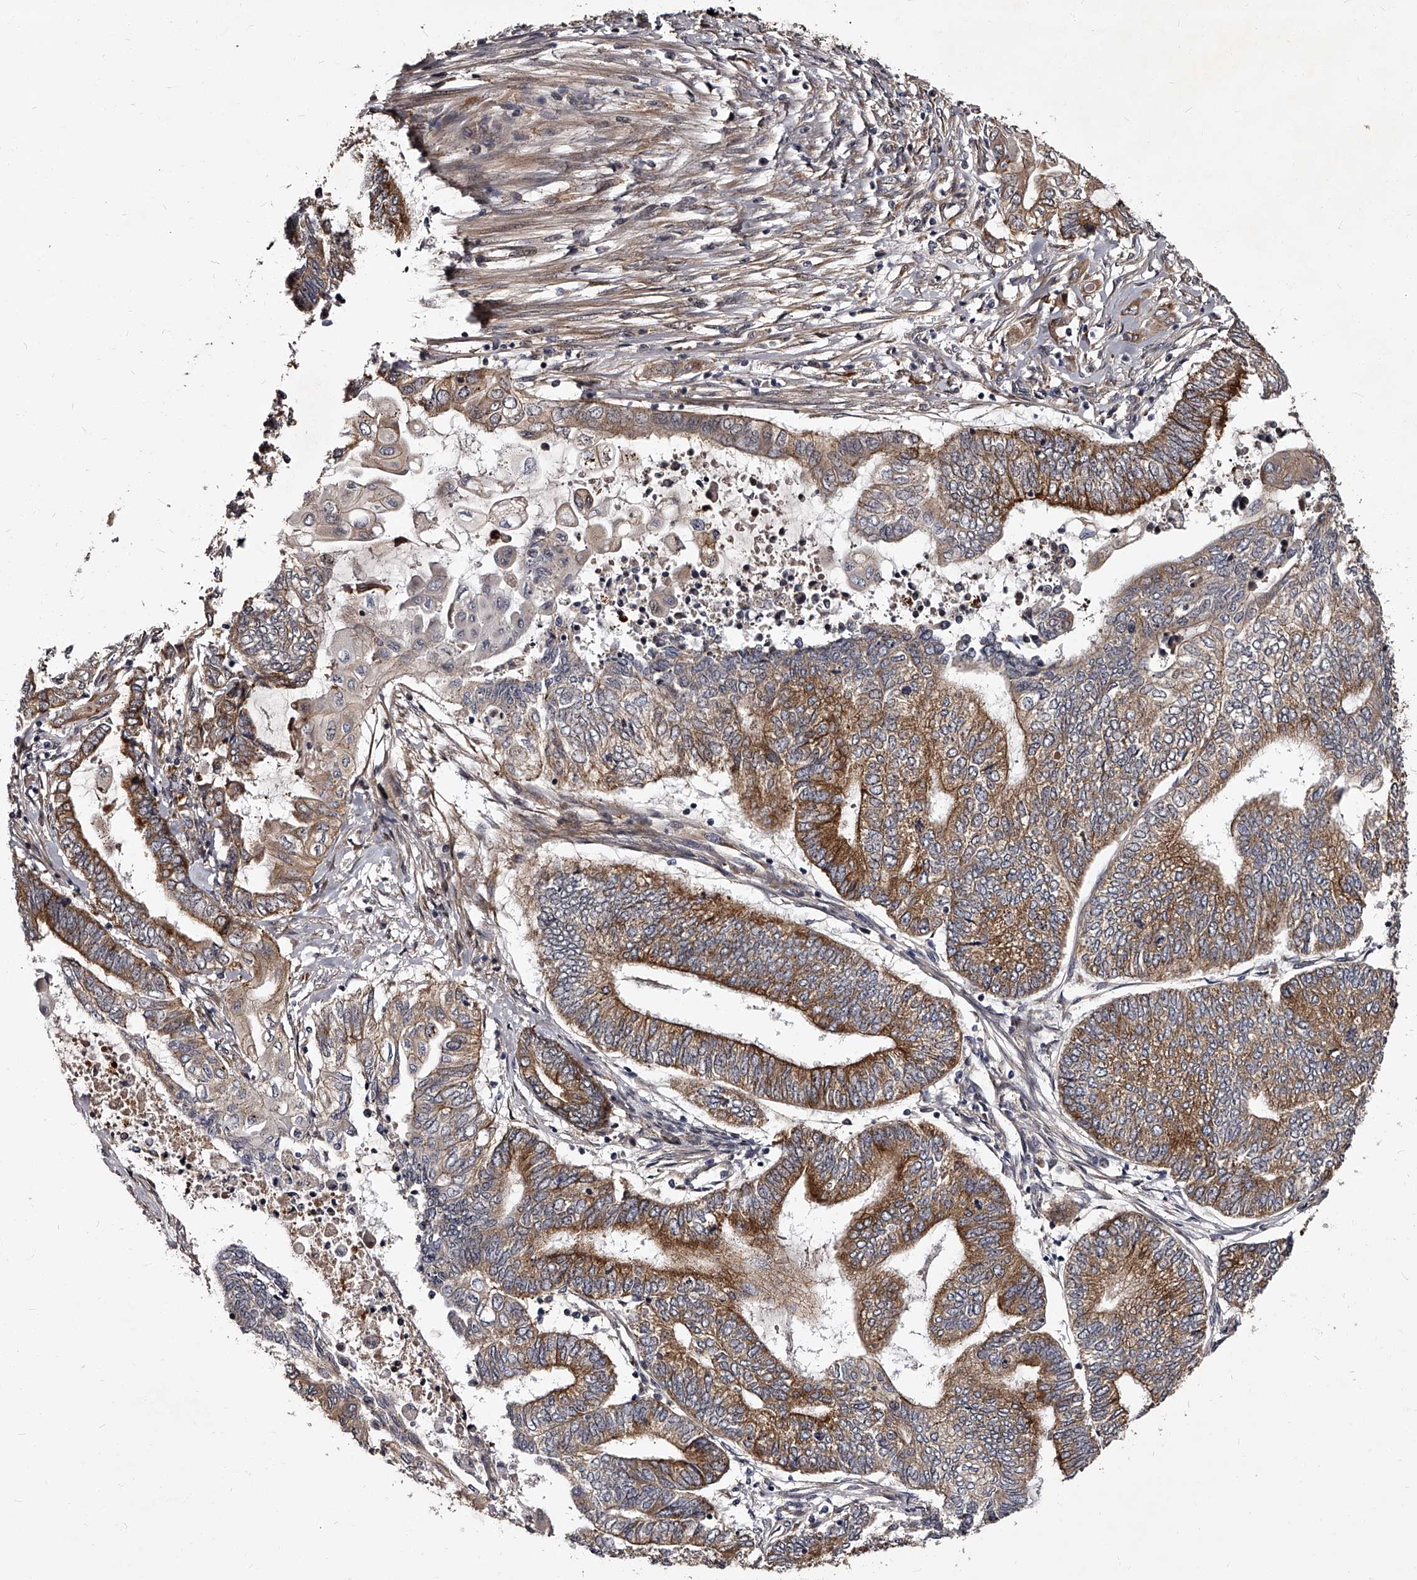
{"staining": {"intensity": "moderate", "quantity": "25%-75%", "location": "cytoplasmic/membranous"}, "tissue": "endometrial cancer", "cell_type": "Tumor cells", "image_type": "cancer", "snomed": [{"axis": "morphology", "description": "Adenocarcinoma, NOS"}, {"axis": "topography", "description": "Uterus"}, {"axis": "topography", "description": "Endometrium"}], "caption": "DAB (3,3'-diaminobenzidine) immunohistochemical staining of human endometrial cancer exhibits moderate cytoplasmic/membranous protein positivity in approximately 25%-75% of tumor cells.", "gene": "RSC1A1", "patient": {"sex": "female", "age": 70}}